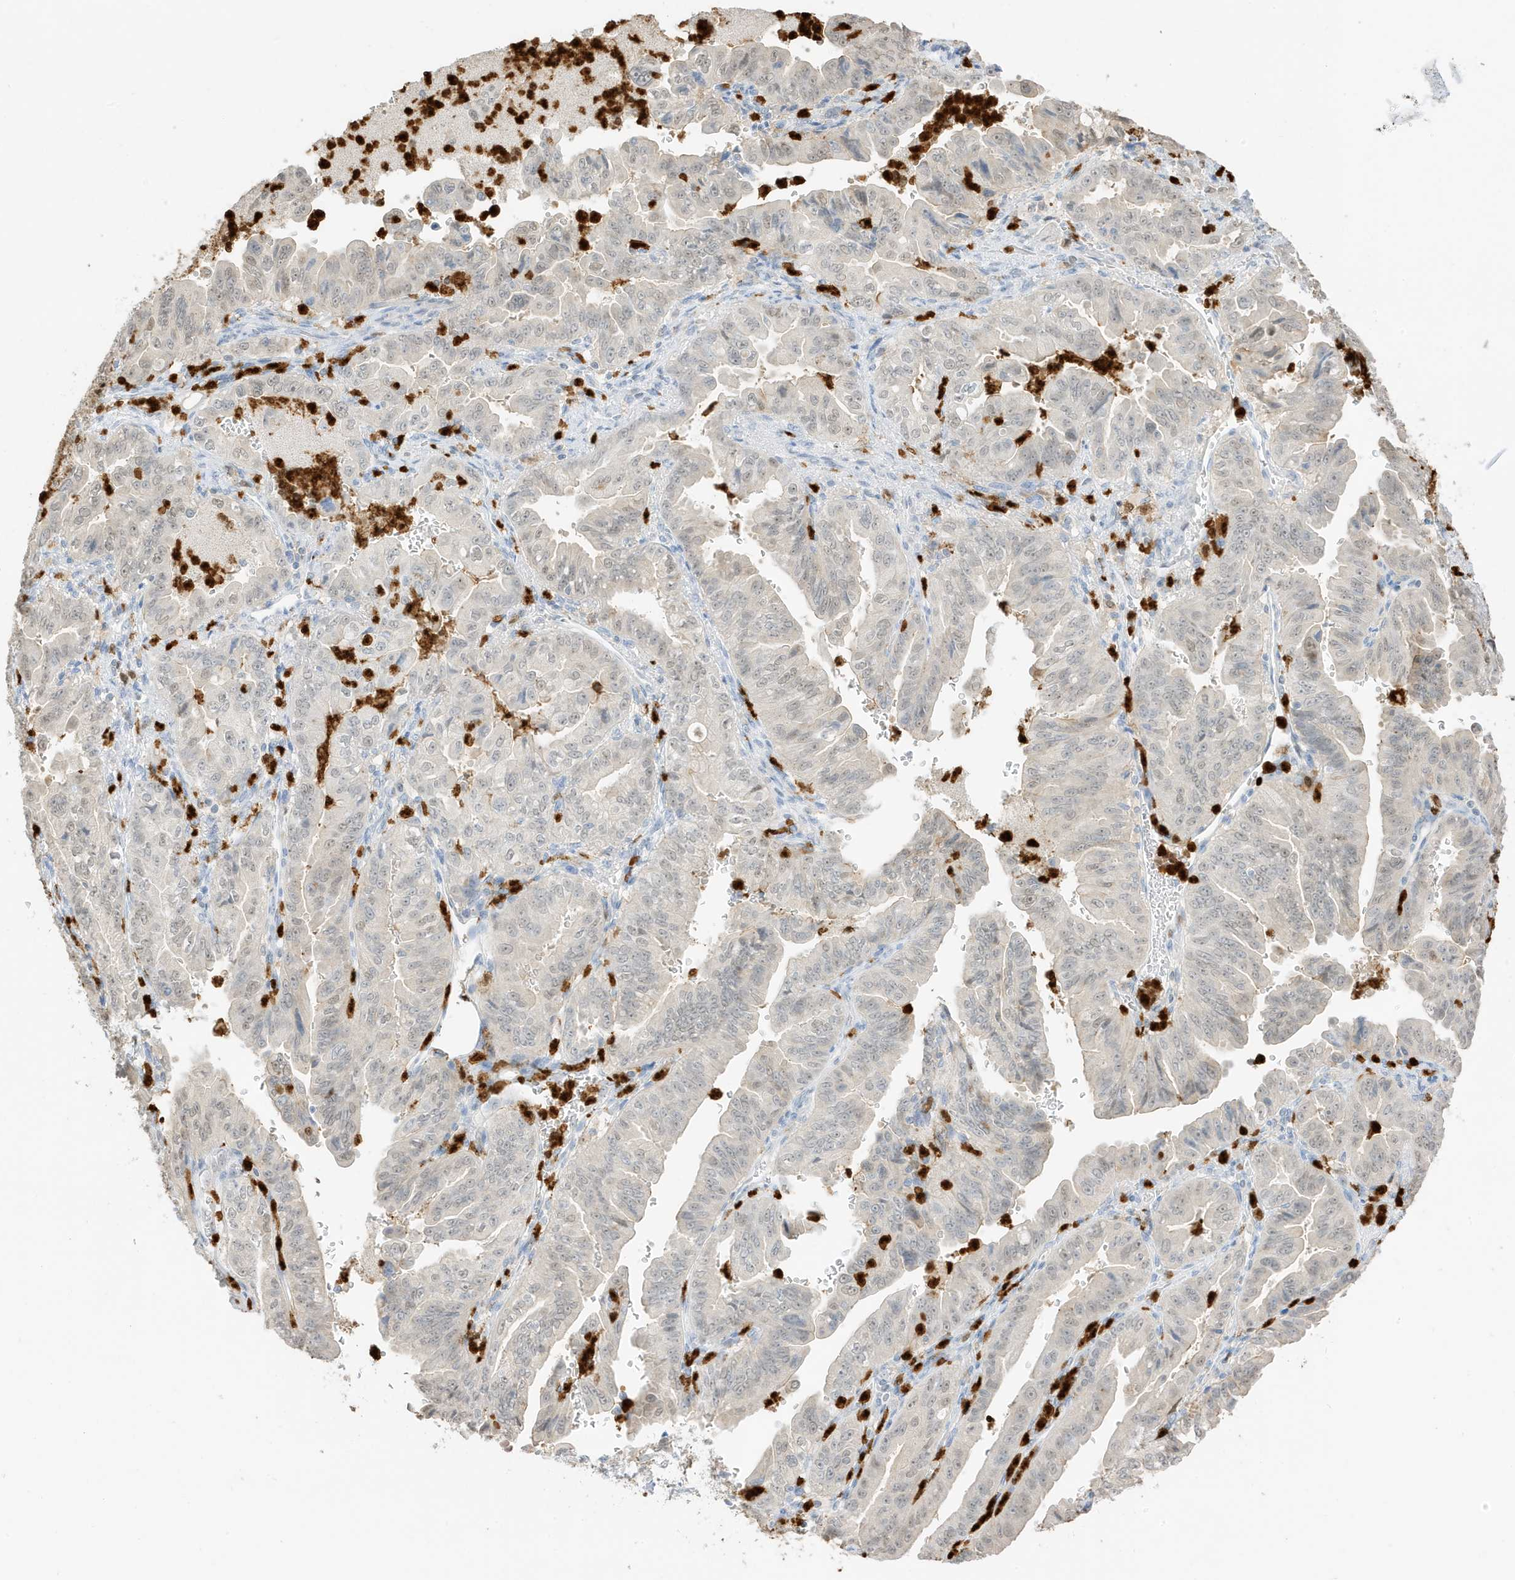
{"staining": {"intensity": "negative", "quantity": "none", "location": "none"}, "tissue": "pancreatic cancer", "cell_type": "Tumor cells", "image_type": "cancer", "snomed": [{"axis": "morphology", "description": "Adenocarcinoma, NOS"}, {"axis": "topography", "description": "Pancreas"}], "caption": "The histopathology image shows no staining of tumor cells in pancreatic adenocarcinoma.", "gene": "GCA", "patient": {"sex": "male", "age": 70}}